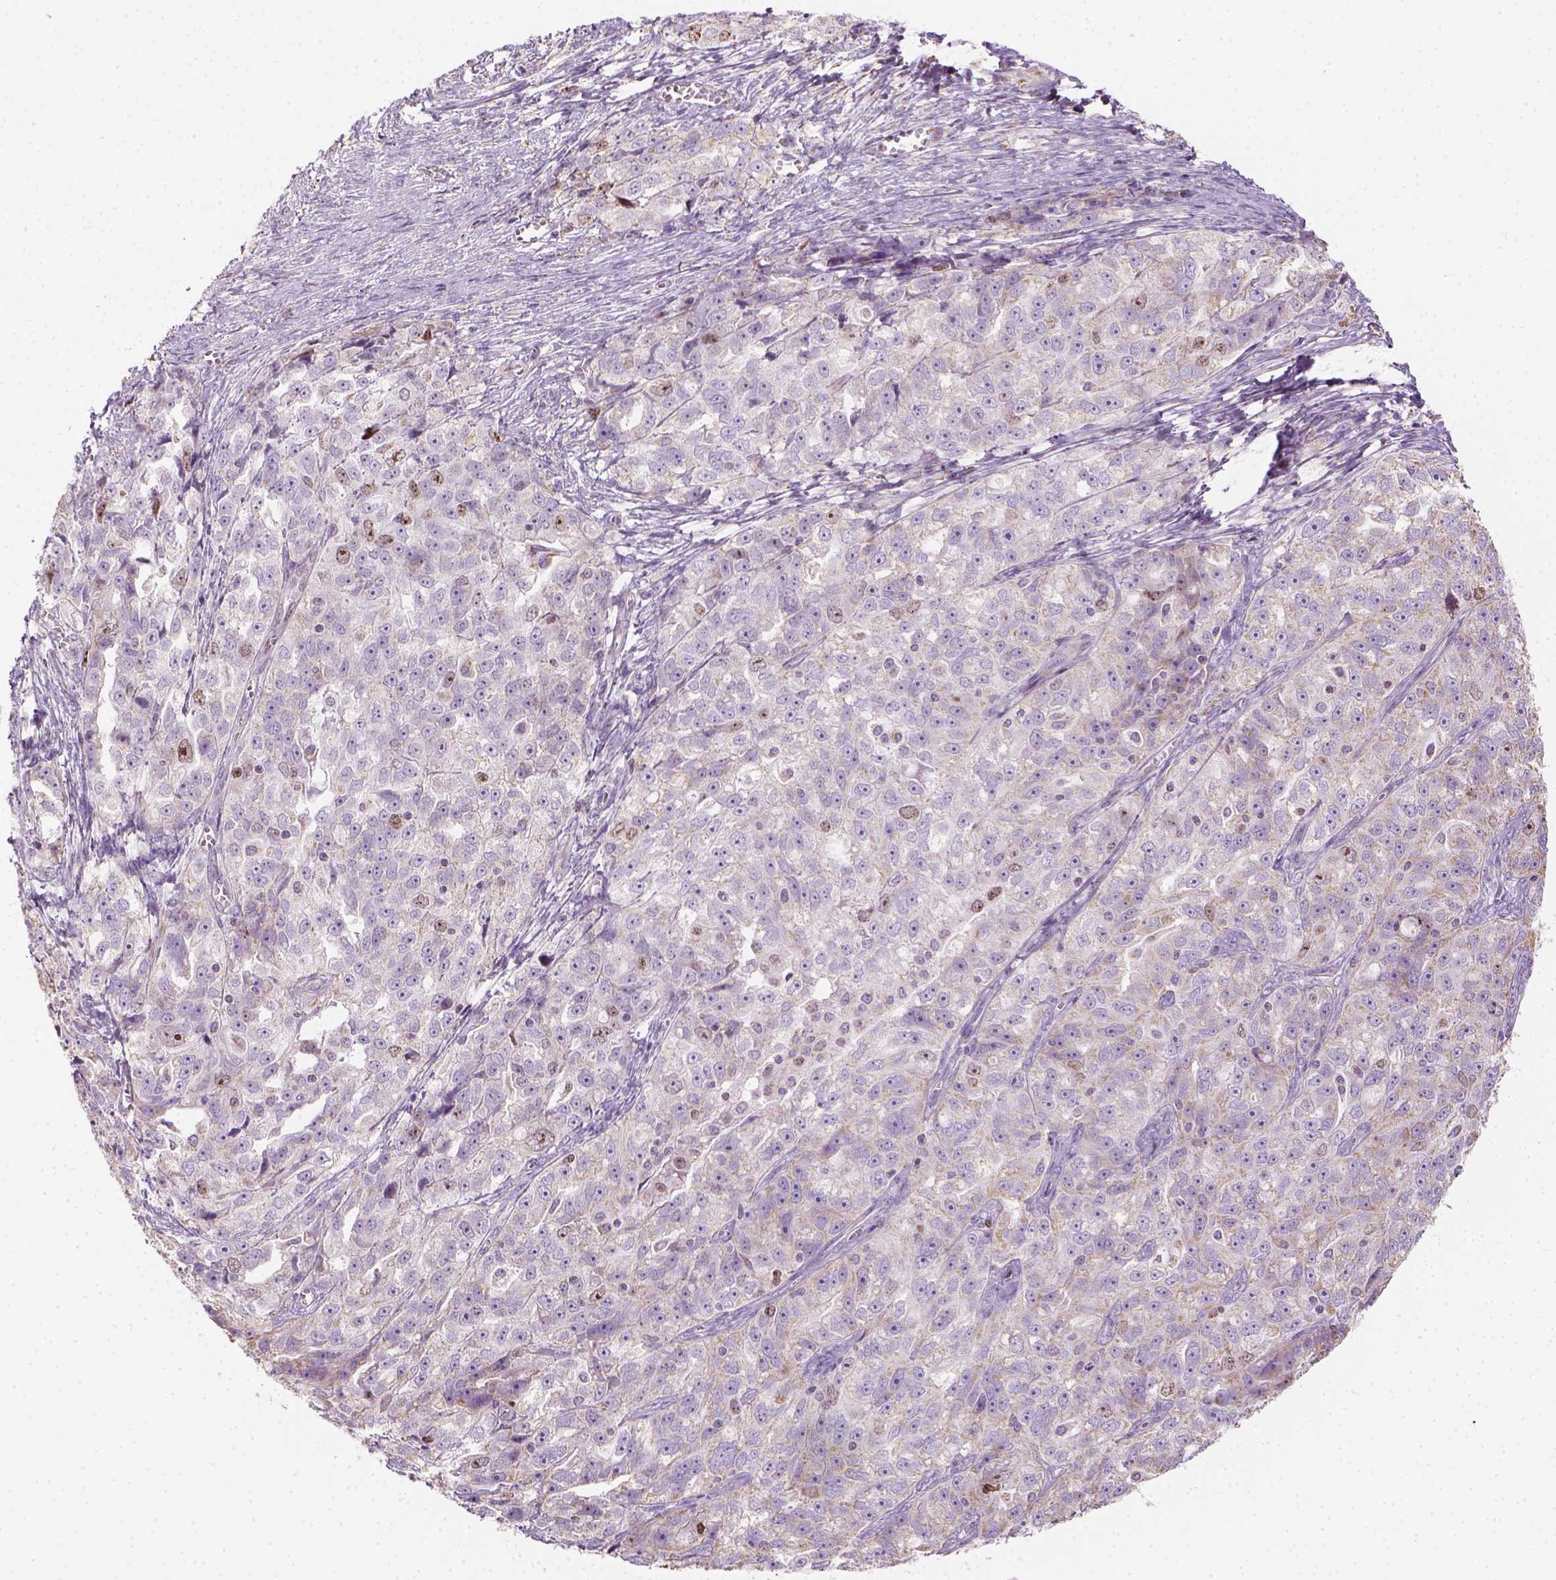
{"staining": {"intensity": "weak", "quantity": ">75%", "location": "cytoplasmic/membranous"}, "tissue": "ovarian cancer", "cell_type": "Tumor cells", "image_type": "cancer", "snomed": [{"axis": "morphology", "description": "Cystadenocarcinoma, serous, NOS"}, {"axis": "topography", "description": "Ovary"}], "caption": "This is a micrograph of immunohistochemistry staining of ovarian serous cystadenocarcinoma, which shows weak expression in the cytoplasmic/membranous of tumor cells.", "gene": "LCA5", "patient": {"sex": "female", "age": 51}}